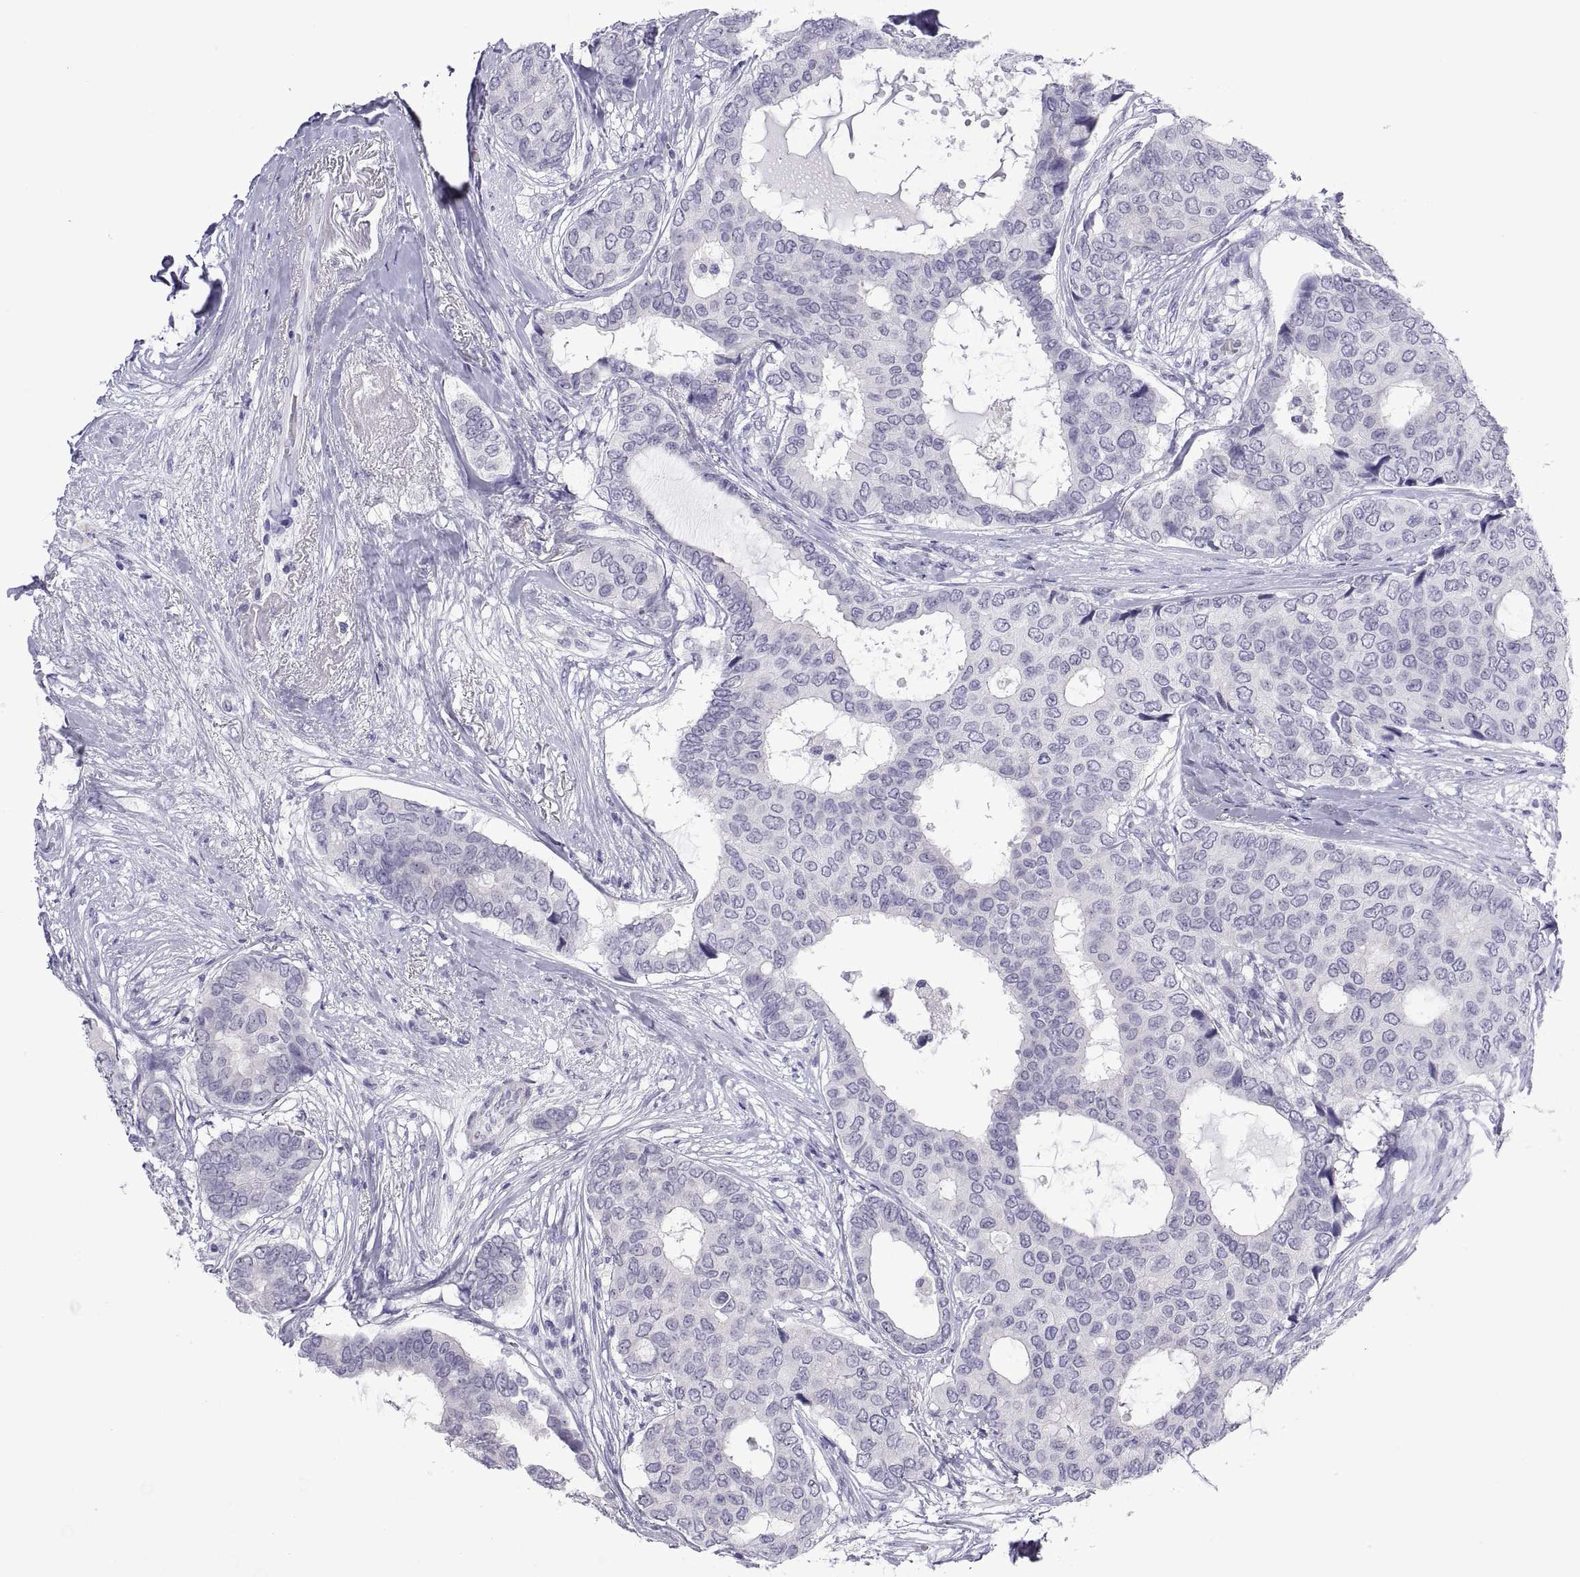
{"staining": {"intensity": "negative", "quantity": "none", "location": "none"}, "tissue": "breast cancer", "cell_type": "Tumor cells", "image_type": "cancer", "snomed": [{"axis": "morphology", "description": "Duct carcinoma"}, {"axis": "topography", "description": "Breast"}], "caption": "High magnification brightfield microscopy of breast invasive ductal carcinoma stained with DAB (3,3'-diaminobenzidine) (brown) and counterstained with hematoxylin (blue): tumor cells show no significant expression. (DAB immunohistochemistry (IHC) with hematoxylin counter stain).", "gene": "VSX2", "patient": {"sex": "female", "age": 75}}